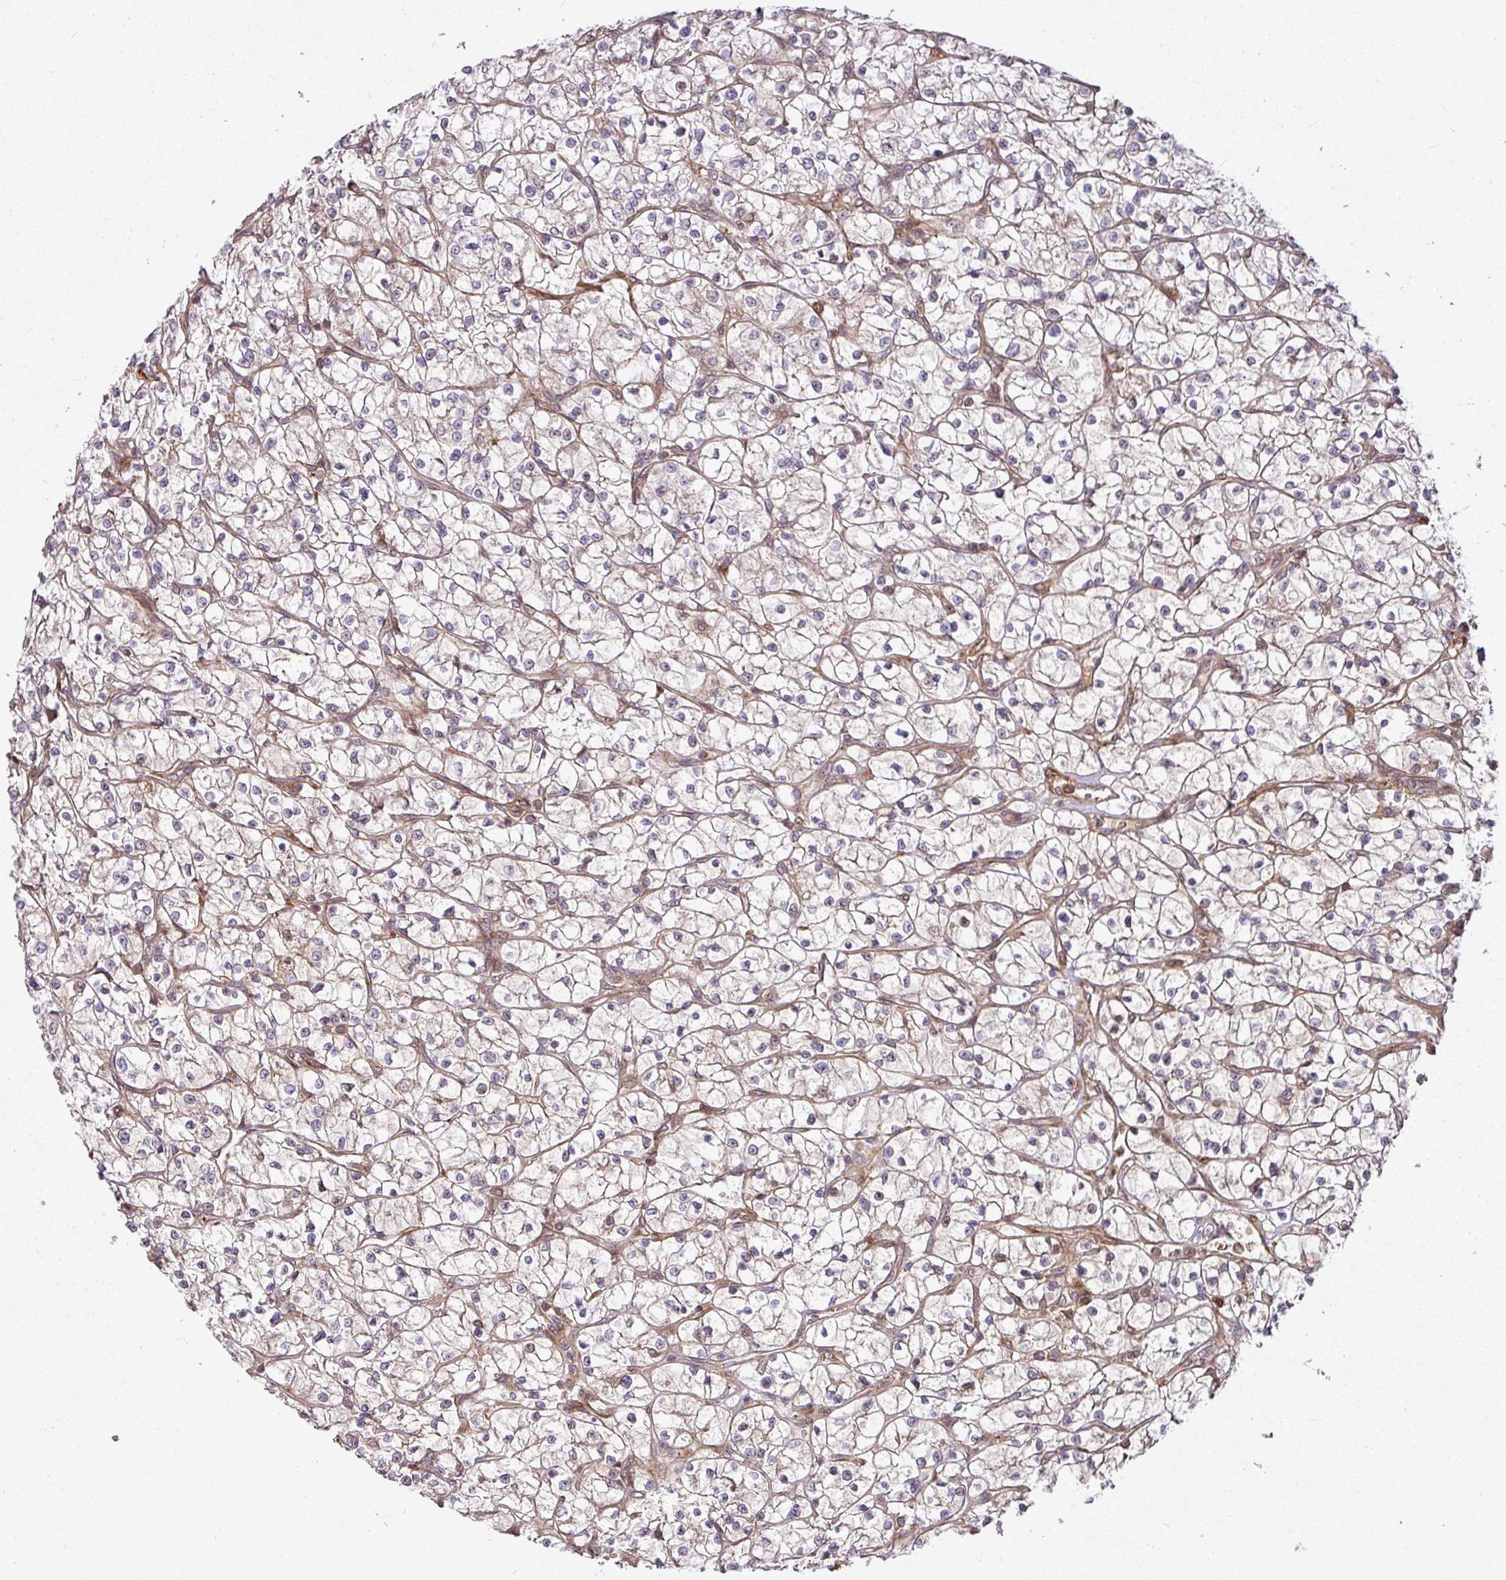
{"staining": {"intensity": "negative", "quantity": "none", "location": "none"}, "tissue": "renal cancer", "cell_type": "Tumor cells", "image_type": "cancer", "snomed": [{"axis": "morphology", "description": "Adenocarcinoma, NOS"}, {"axis": "topography", "description": "Kidney"}], "caption": "IHC of renal cancer exhibits no expression in tumor cells.", "gene": "ATAT1", "patient": {"sex": "female", "age": 64}}